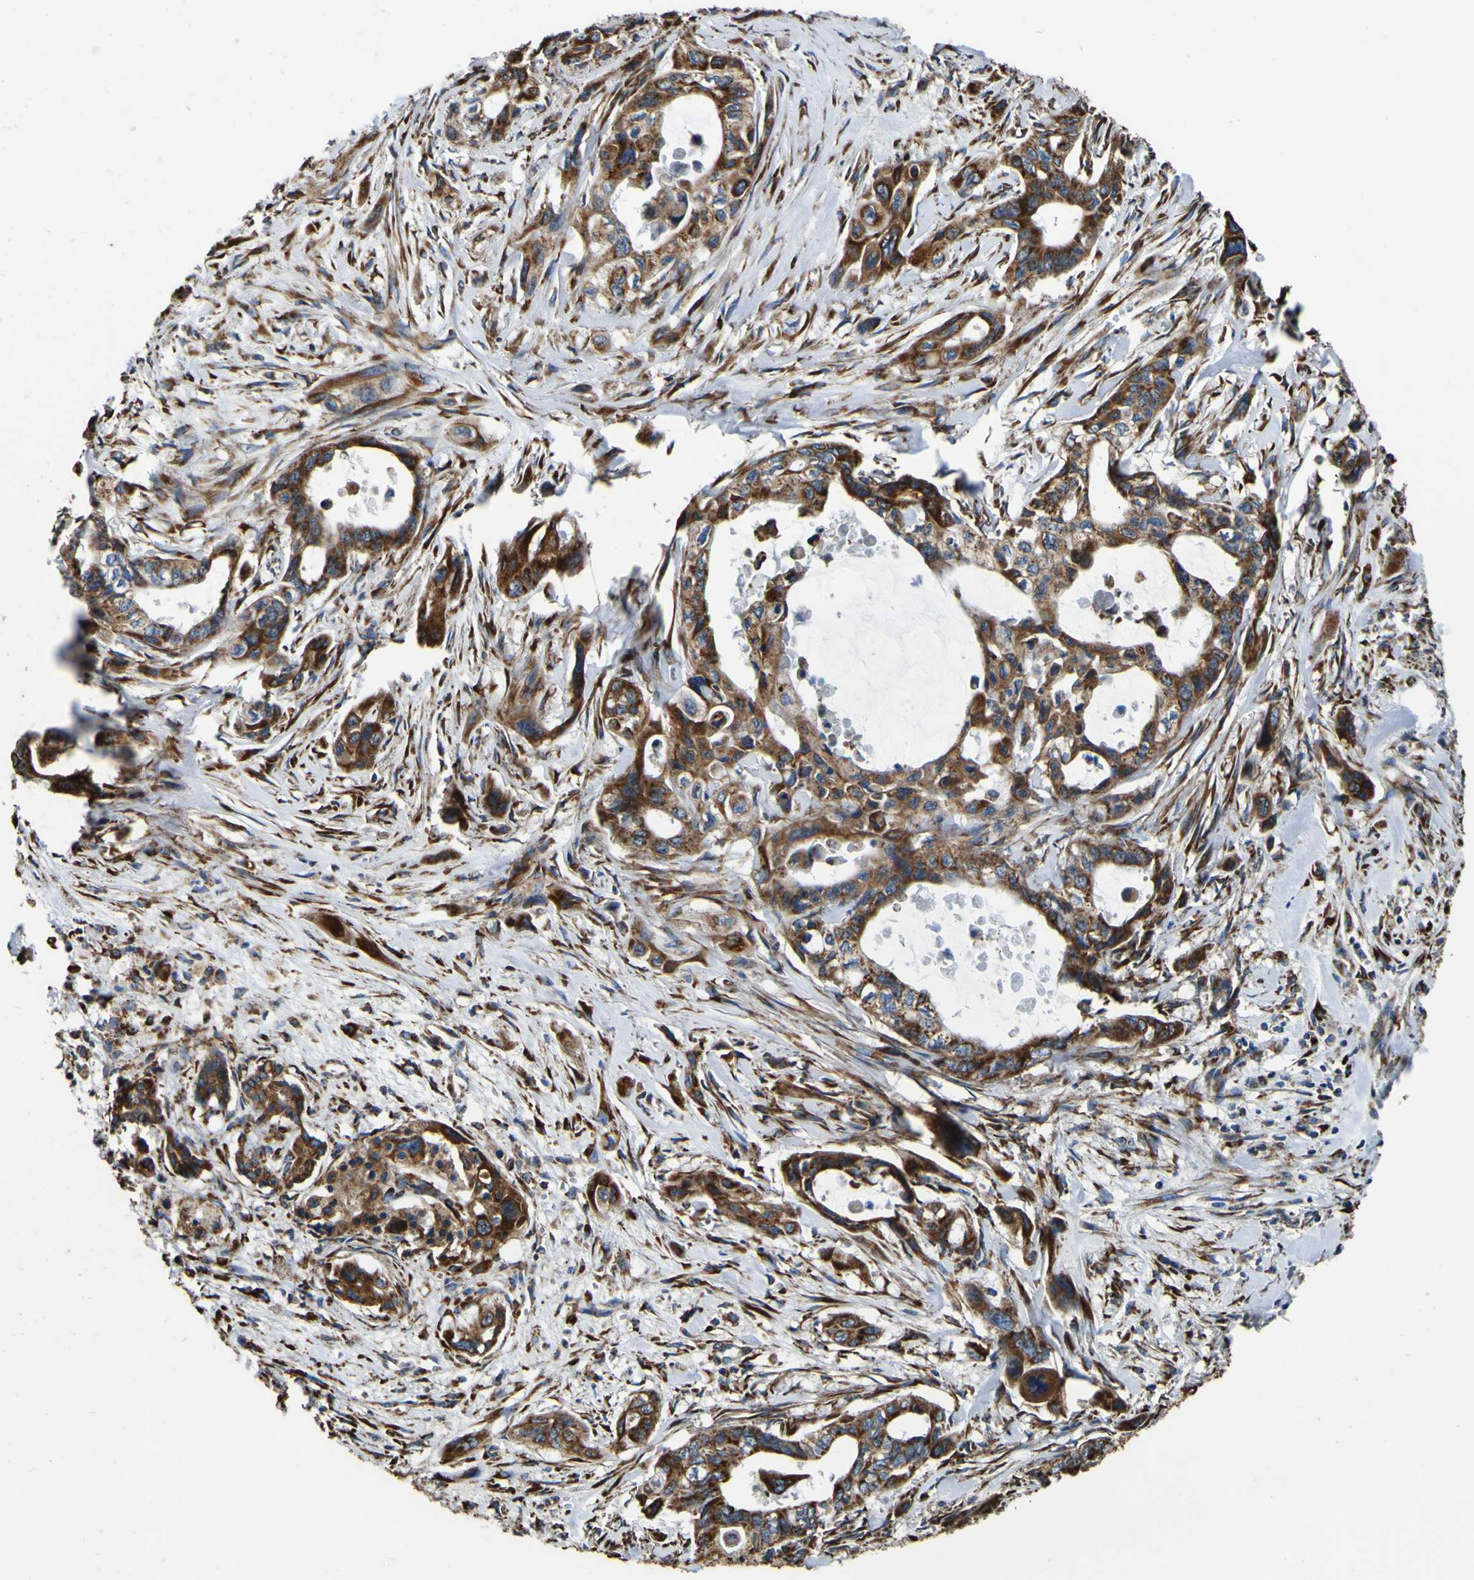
{"staining": {"intensity": "strong", "quantity": ">75%", "location": "cytoplasmic/membranous"}, "tissue": "pancreatic cancer", "cell_type": "Tumor cells", "image_type": "cancer", "snomed": [{"axis": "morphology", "description": "Adenocarcinoma, NOS"}, {"axis": "topography", "description": "Pancreas"}], "caption": "Protein staining of pancreatic cancer tissue displays strong cytoplasmic/membranous staining in about >75% of tumor cells. Nuclei are stained in blue.", "gene": "INPP5A", "patient": {"sex": "male", "age": 73}}